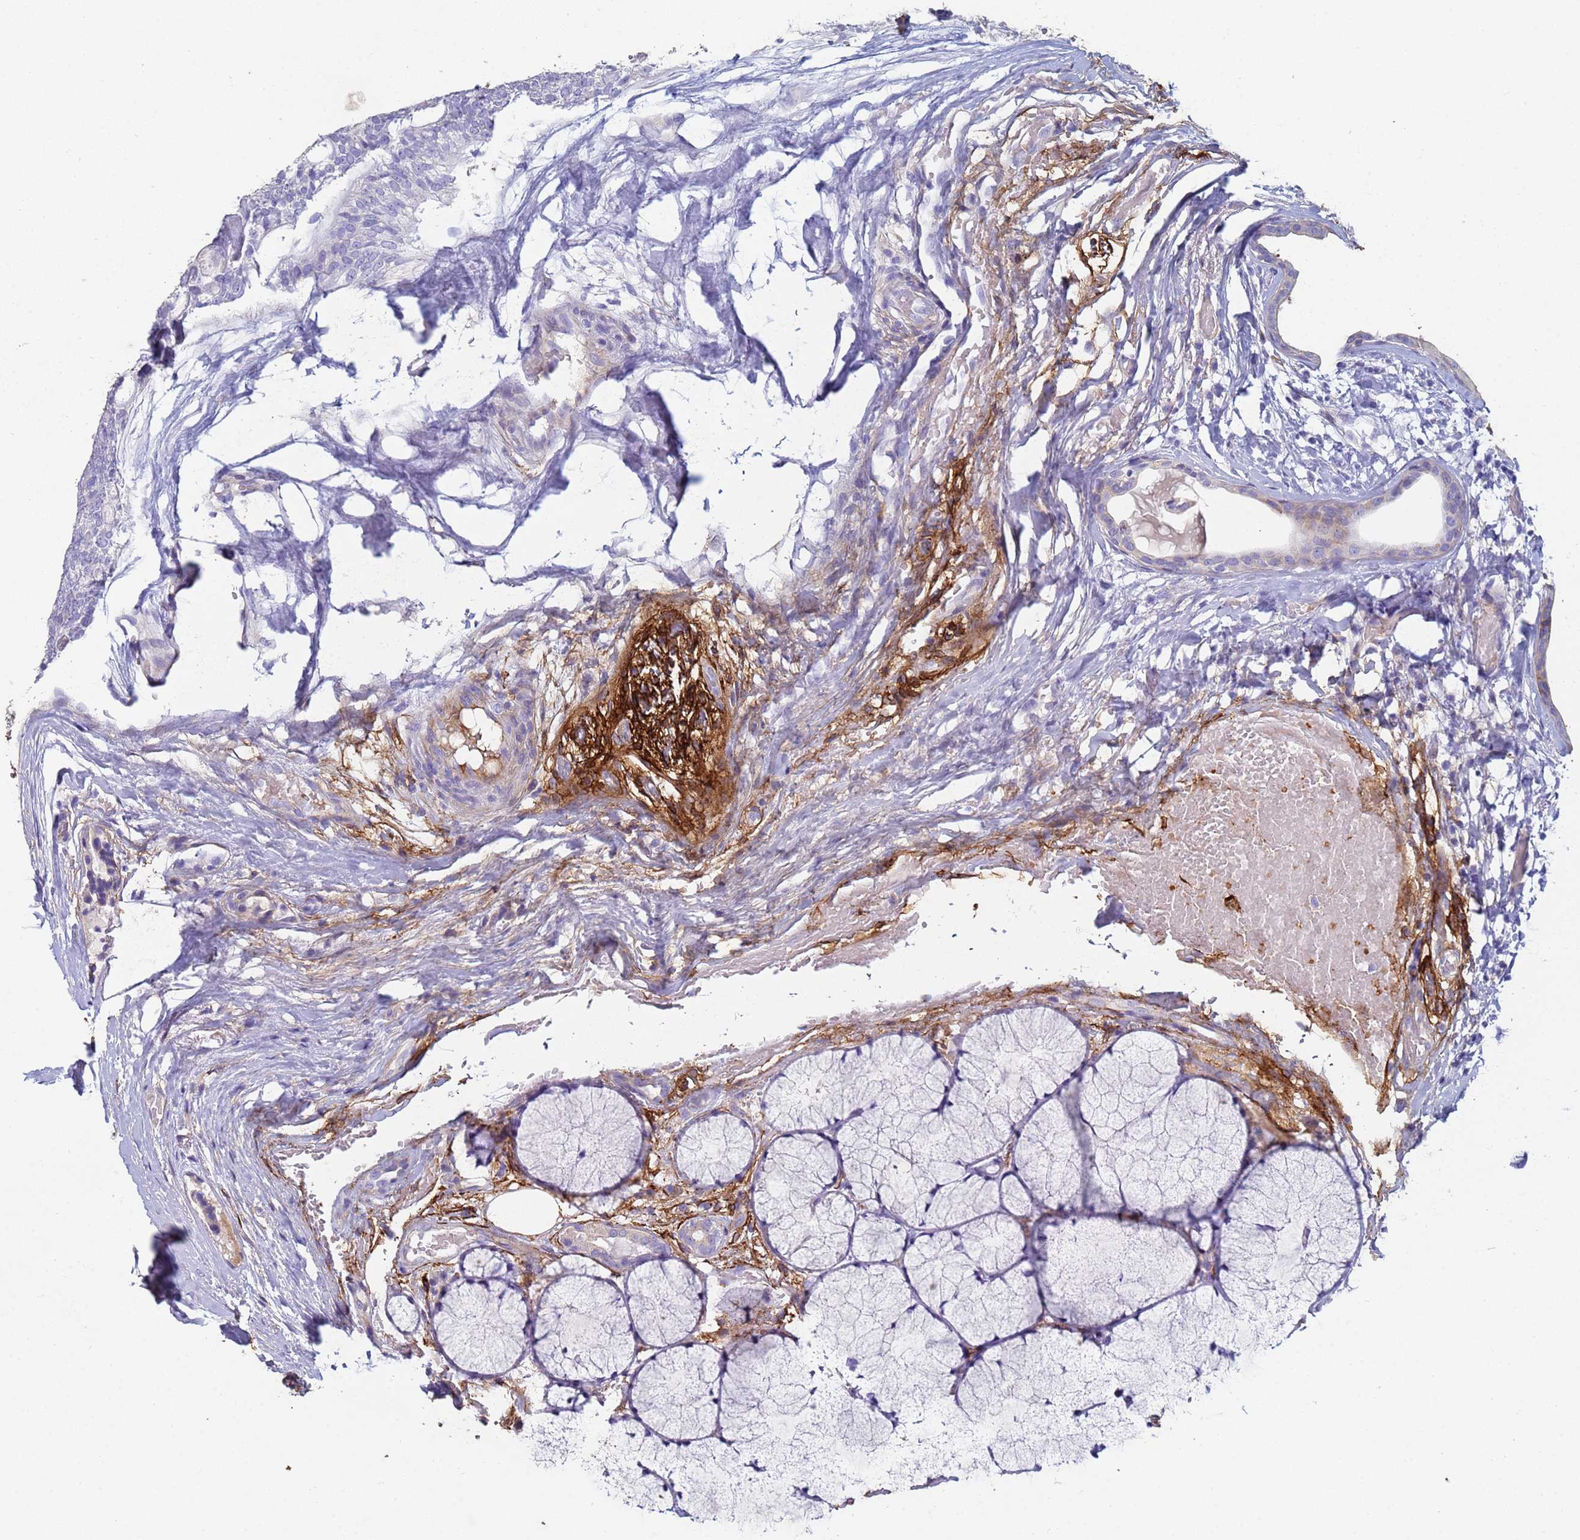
{"staining": {"intensity": "negative", "quantity": "none", "location": "none"}, "tissue": "head and neck cancer", "cell_type": "Tumor cells", "image_type": "cancer", "snomed": [{"axis": "morphology", "description": "Adenocarcinoma, NOS"}, {"axis": "topography", "description": "Head-Neck"}], "caption": "Immunohistochemistry histopathology image of human head and neck cancer (adenocarcinoma) stained for a protein (brown), which reveals no staining in tumor cells. The staining is performed using DAB brown chromogen with nuclei counter-stained in using hematoxylin.", "gene": "ABCA8", "patient": {"sex": "male", "age": 66}}